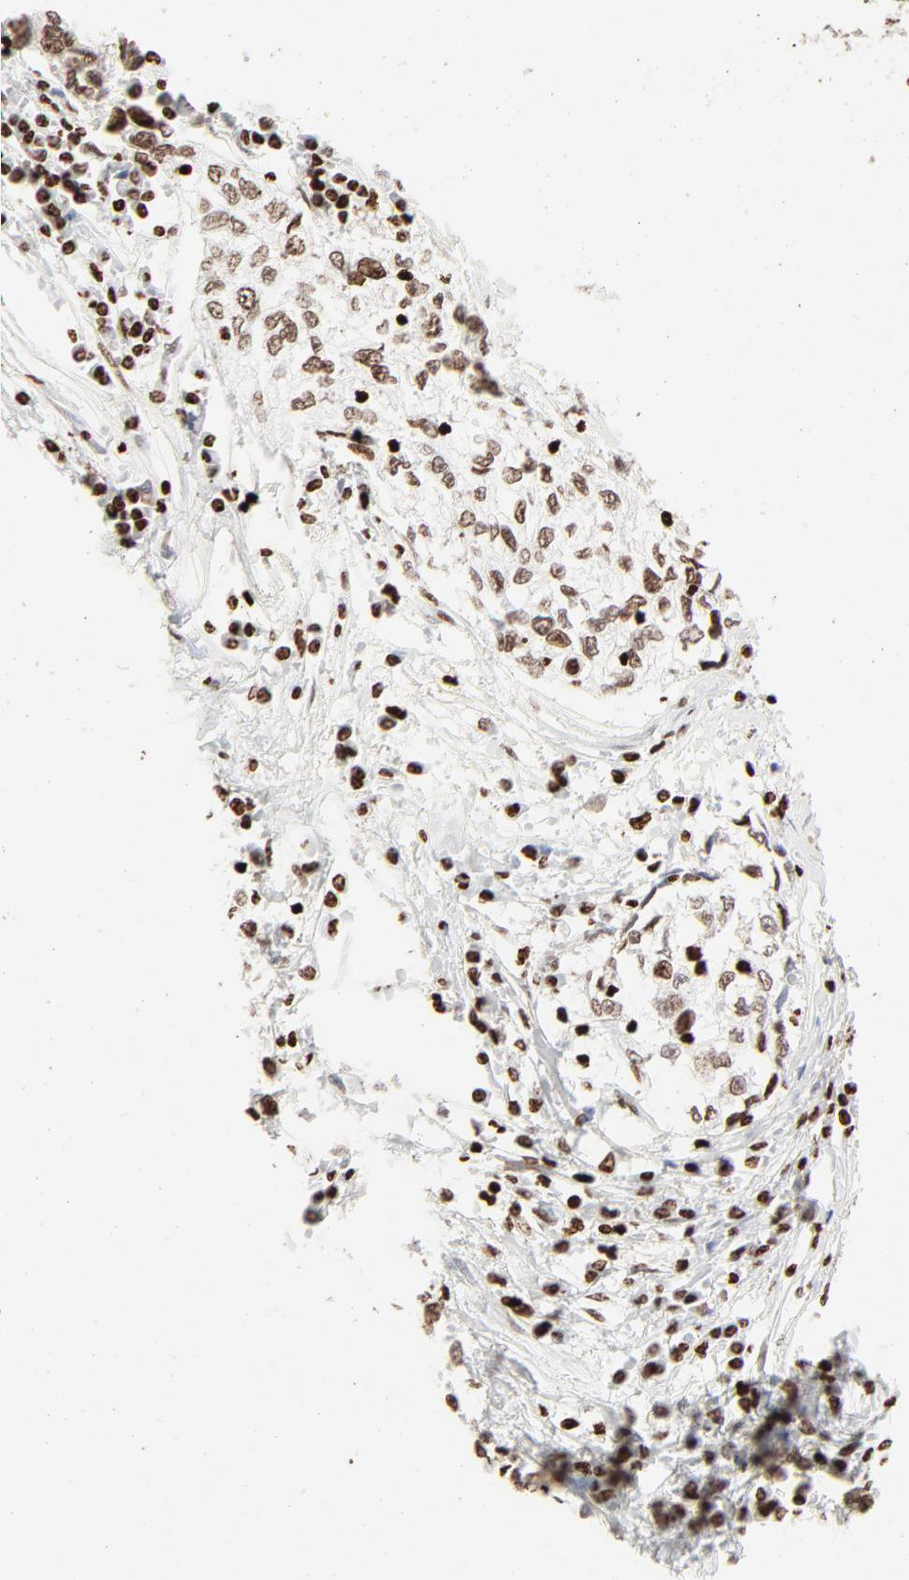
{"staining": {"intensity": "moderate", "quantity": ">75%", "location": "nuclear"}, "tissue": "cervical cancer", "cell_type": "Tumor cells", "image_type": "cancer", "snomed": [{"axis": "morphology", "description": "Normal tissue, NOS"}, {"axis": "morphology", "description": "Squamous cell carcinoma, NOS"}, {"axis": "topography", "description": "Cervix"}], "caption": "Human cervical cancer (squamous cell carcinoma) stained with a protein marker shows moderate staining in tumor cells.", "gene": "HMGB2", "patient": {"sex": "female", "age": 45}}